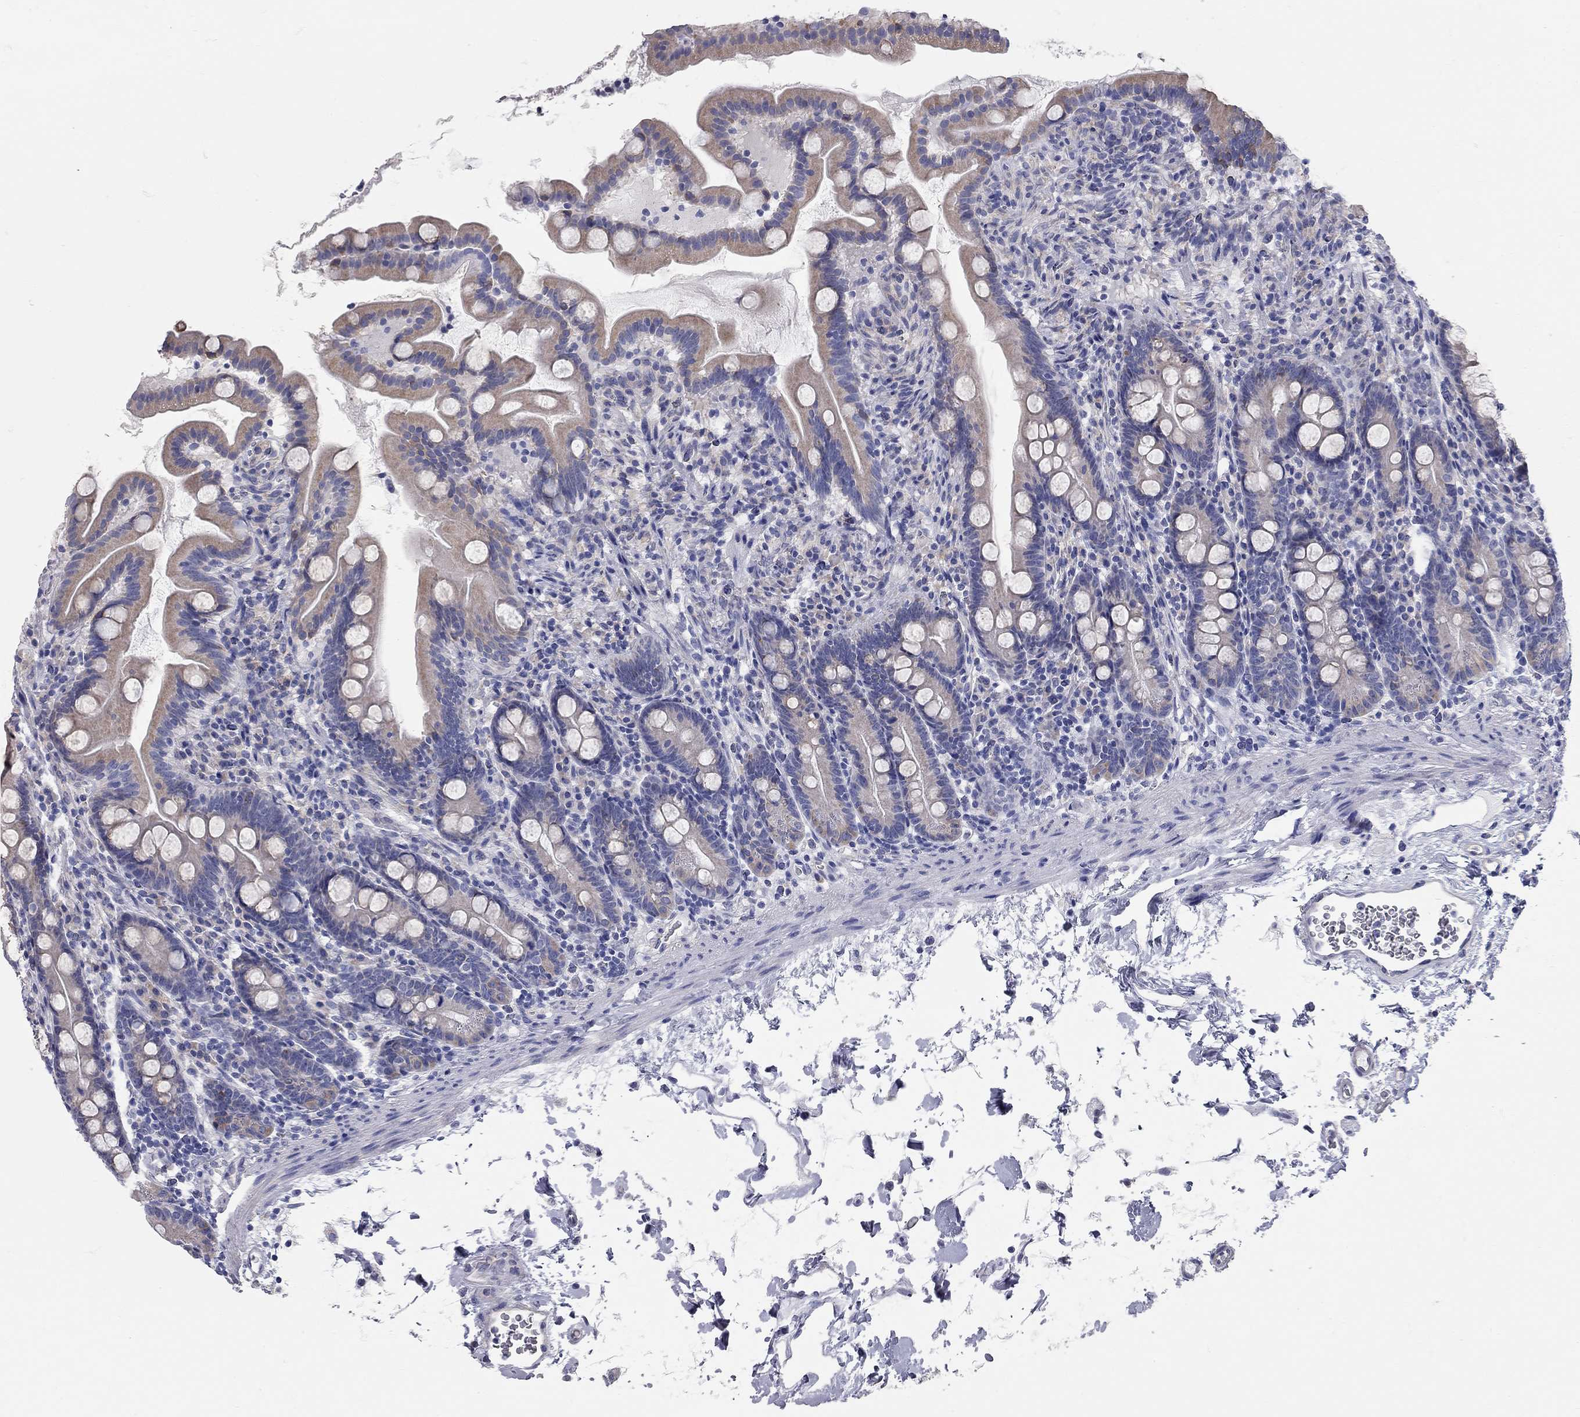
{"staining": {"intensity": "moderate", "quantity": "<25%", "location": "cytoplasmic/membranous"}, "tissue": "small intestine", "cell_type": "Glandular cells", "image_type": "normal", "snomed": [{"axis": "morphology", "description": "Normal tissue, NOS"}, {"axis": "topography", "description": "Small intestine"}], "caption": "Protein staining of normal small intestine reveals moderate cytoplasmic/membranous expression in approximately <25% of glandular cells. The staining was performed using DAB (3,3'-diaminobenzidine), with brown indicating positive protein expression. Nuclei are stained blue with hematoxylin.", "gene": "XAGE2", "patient": {"sex": "female", "age": 44}}